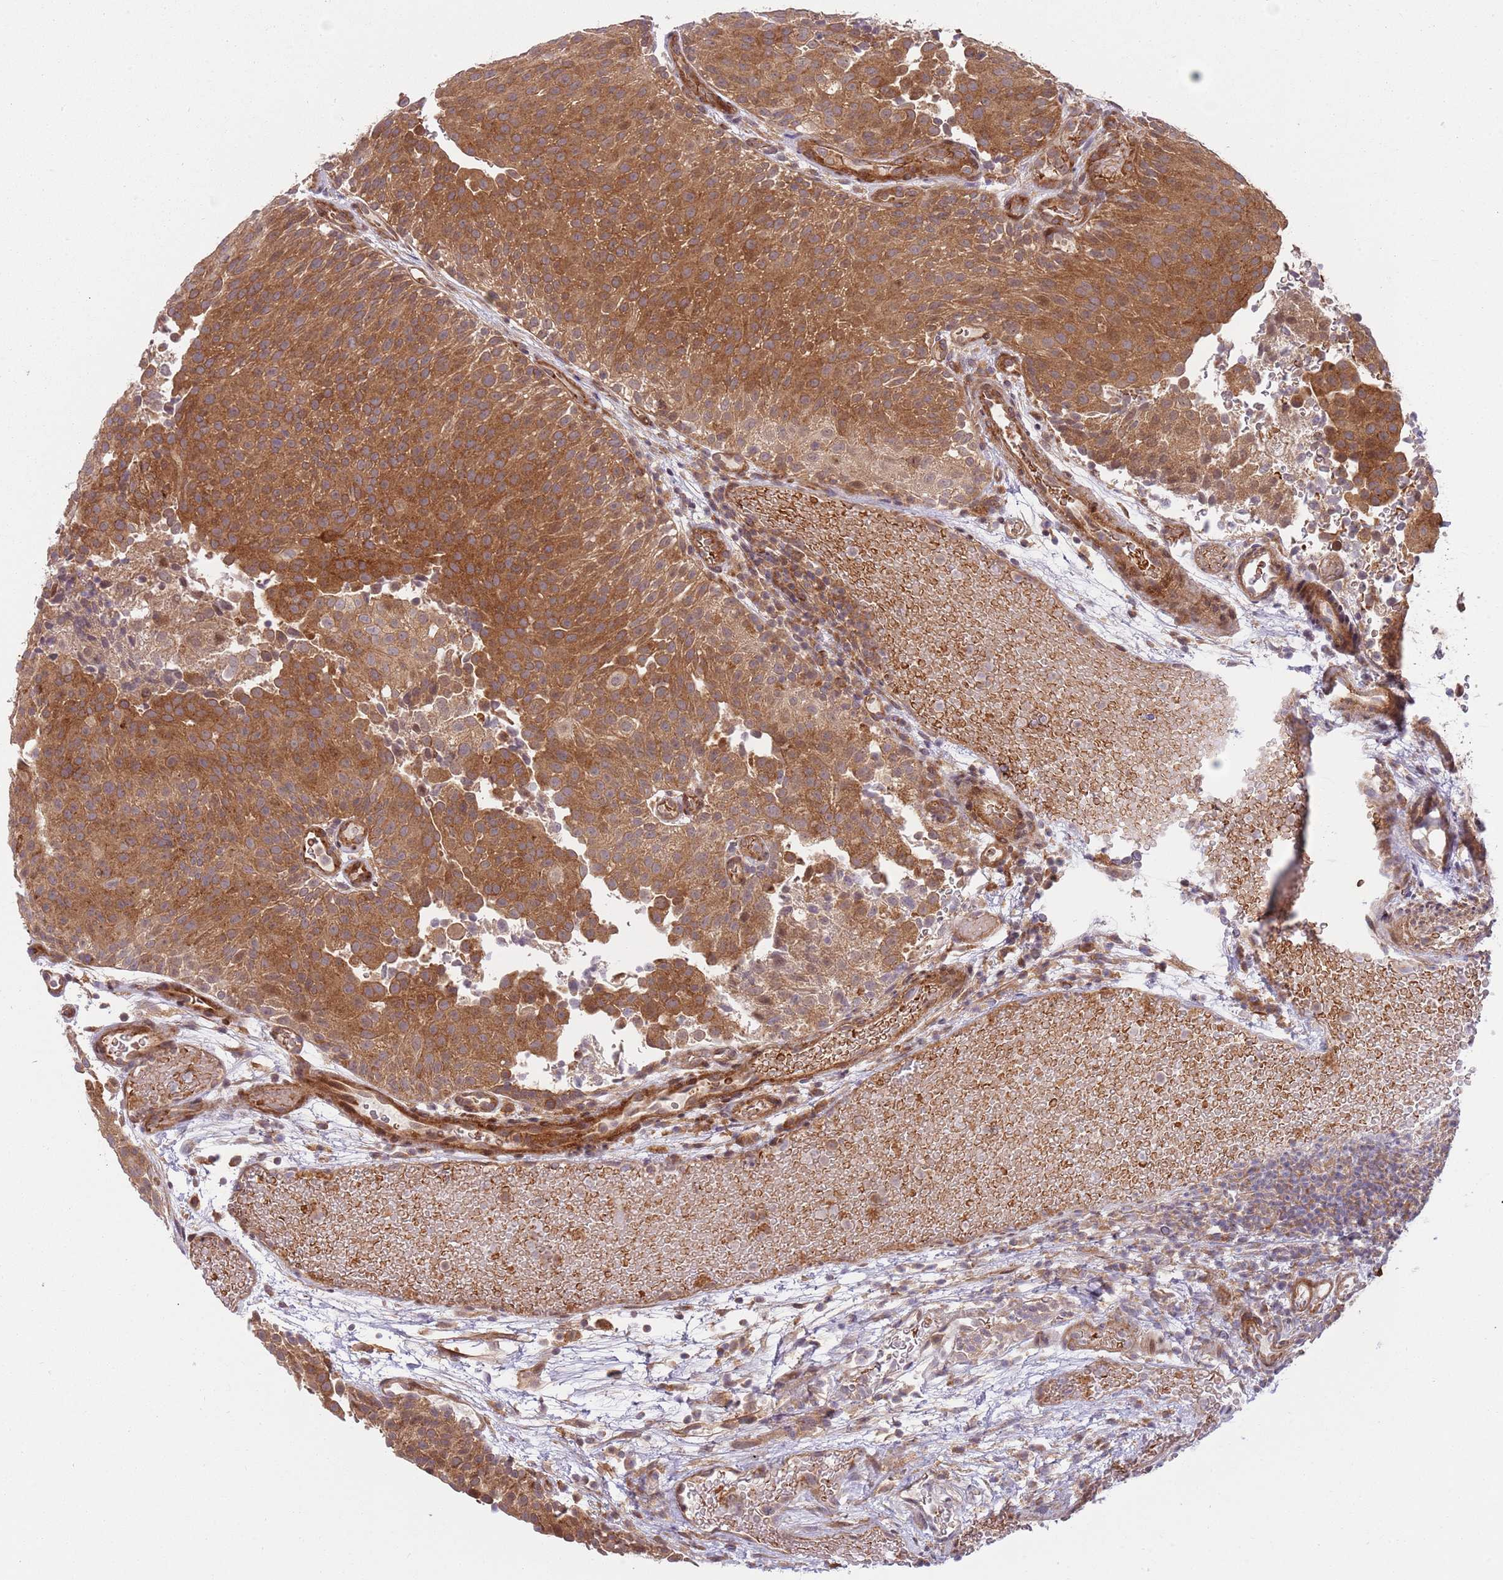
{"staining": {"intensity": "strong", "quantity": ">75%", "location": "cytoplasmic/membranous"}, "tissue": "urothelial cancer", "cell_type": "Tumor cells", "image_type": "cancer", "snomed": [{"axis": "morphology", "description": "Urothelial carcinoma, Low grade"}, {"axis": "topography", "description": "Urinary bladder"}], "caption": "Urothelial carcinoma (low-grade) was stained to show a protein in brown. There is high levels of strong cytoplasmic/membranous positivity in approximately >75% of tumor cells.", "gene": "GGA1", "patient": {"sex": "male", "age": 78}}